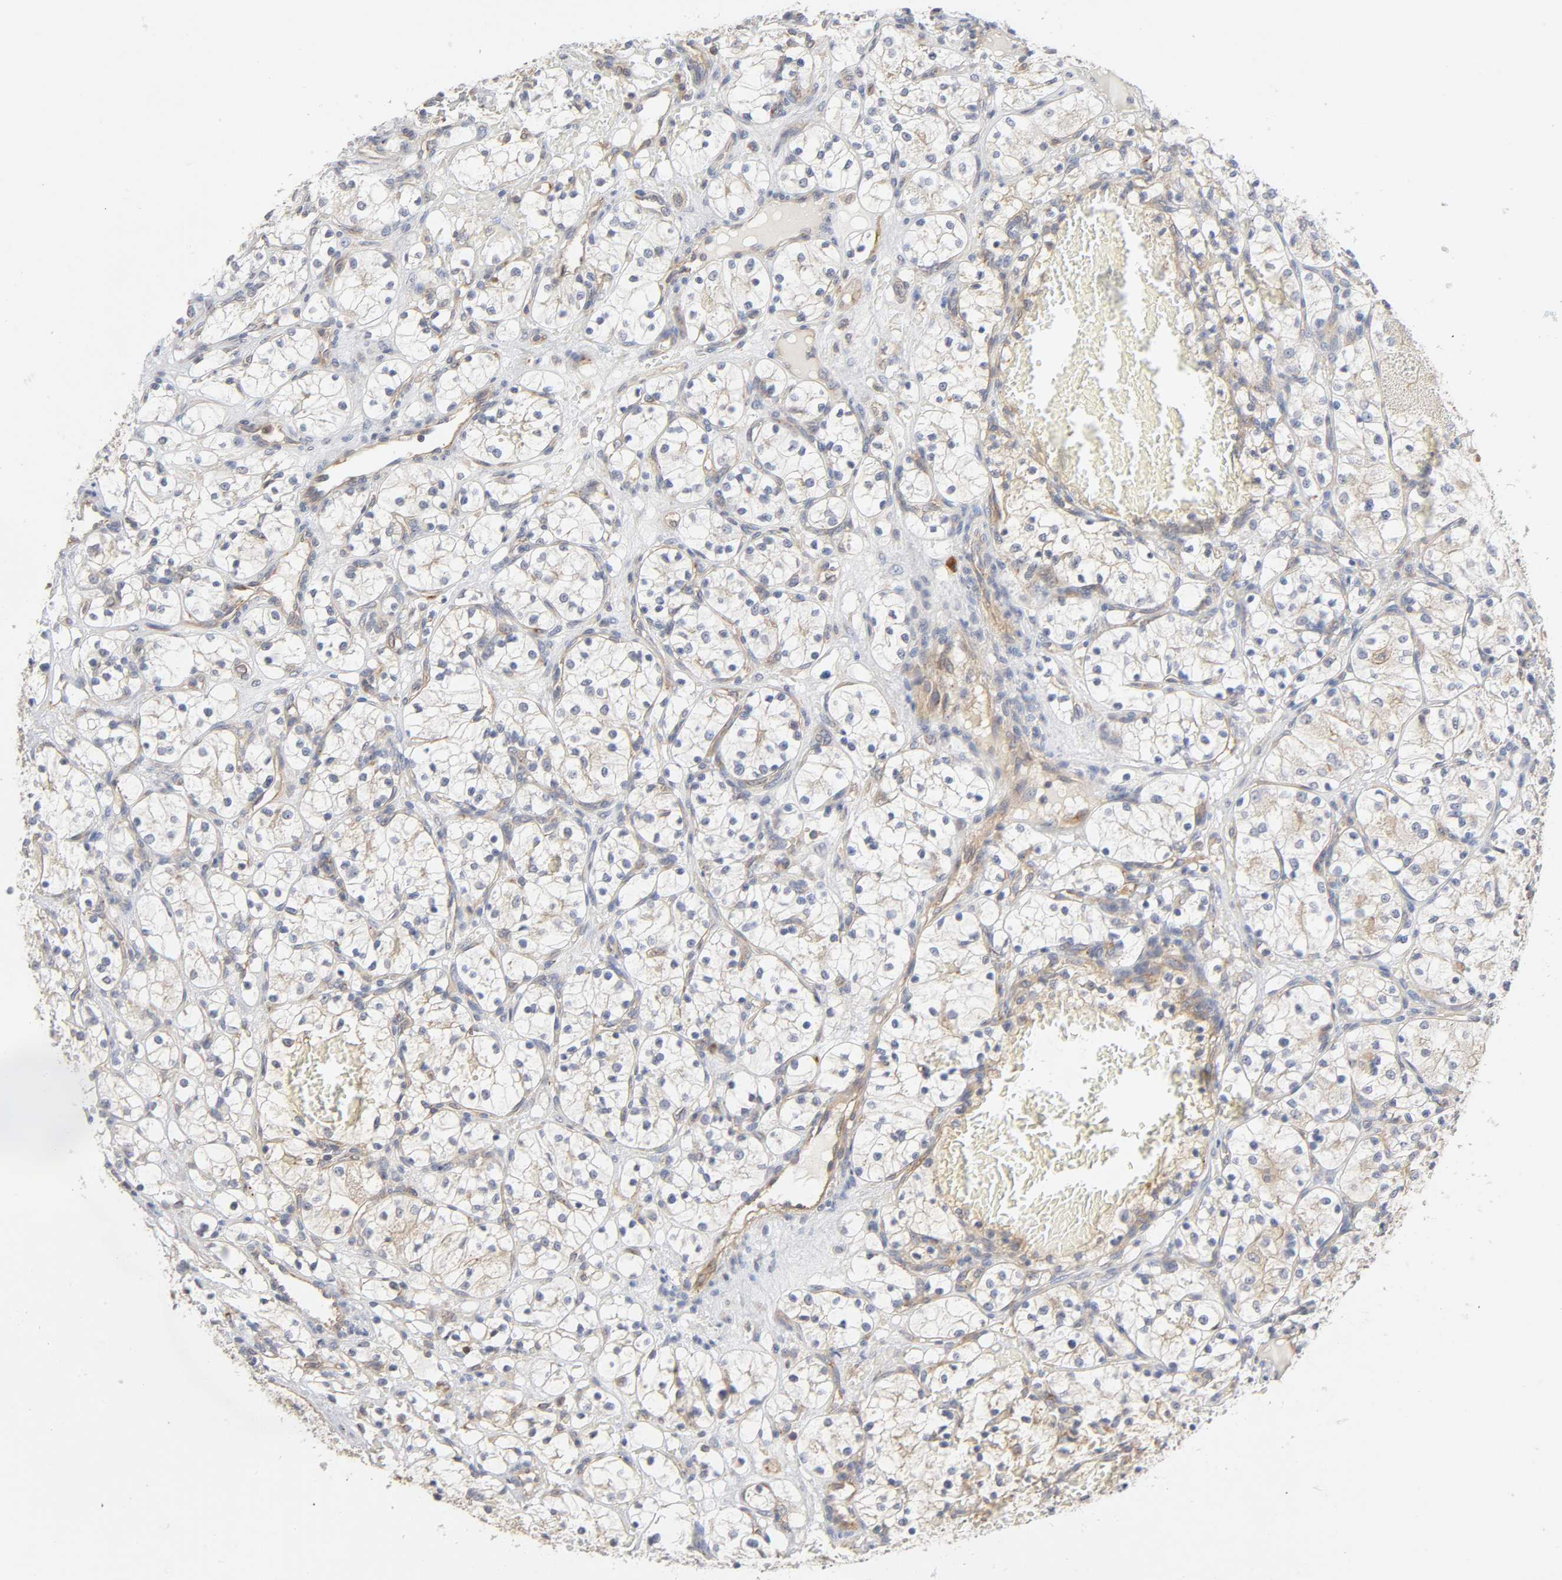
{"staining": {"intensity": "weak", "quantity": "<25%", "location": "cytoplasmic/membranous"}, "tissue": "renal cancer", "cell_type": "Tumor cells", "image_type": "cancer", "snomed": [{"axis": "morphology", "description": "Adenocarcinoma, NOS"}, {"axis": "topography", "description": "Kidney"}], "caption": "Tumor cells show no significant expression in renal cancer (adenocarcinoma).", "gene": "SCHIP1", "patient": {"sex": "female", "age": 60}}